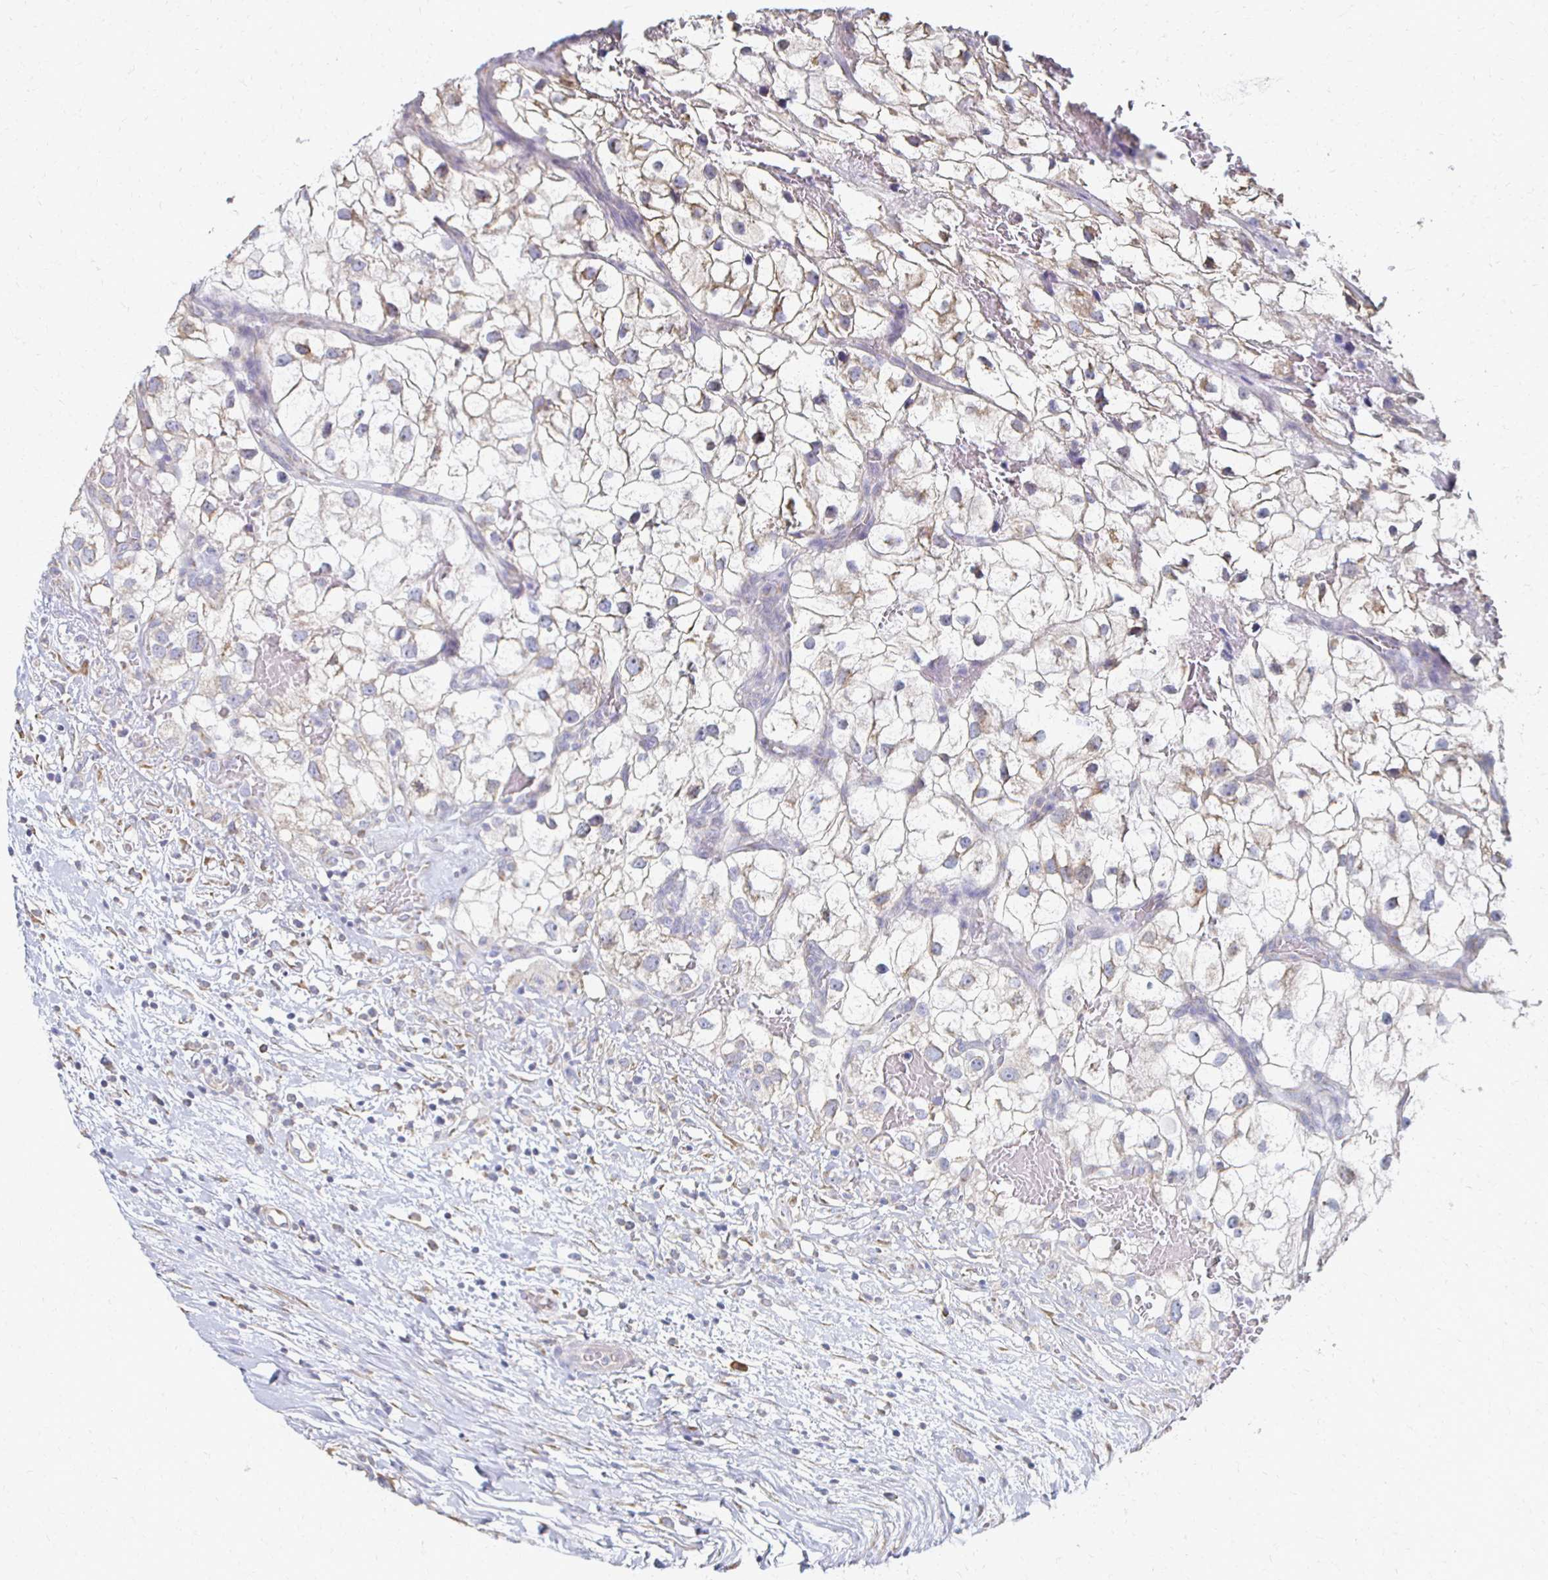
{"staining": {"intensity": "weak", "quantity": "<25%", "location": "cytoplasmic/membranous"}, "tissue": "renal cancer", "cell_type": "Tumor cells", "image_type": "cancer", "snomed": [{"axis": "morphology", "description": "Adenocarcinoma, NOS"}, {"axis": "topography", "description": "Kidney"}], "caption": "This is an IHC histopathology image of human renal cancer (adenocarcinoma). There is no staining in tumor cells.", "gene": "ATP1A3", "patient": {"sex": "male", "age": 59}}